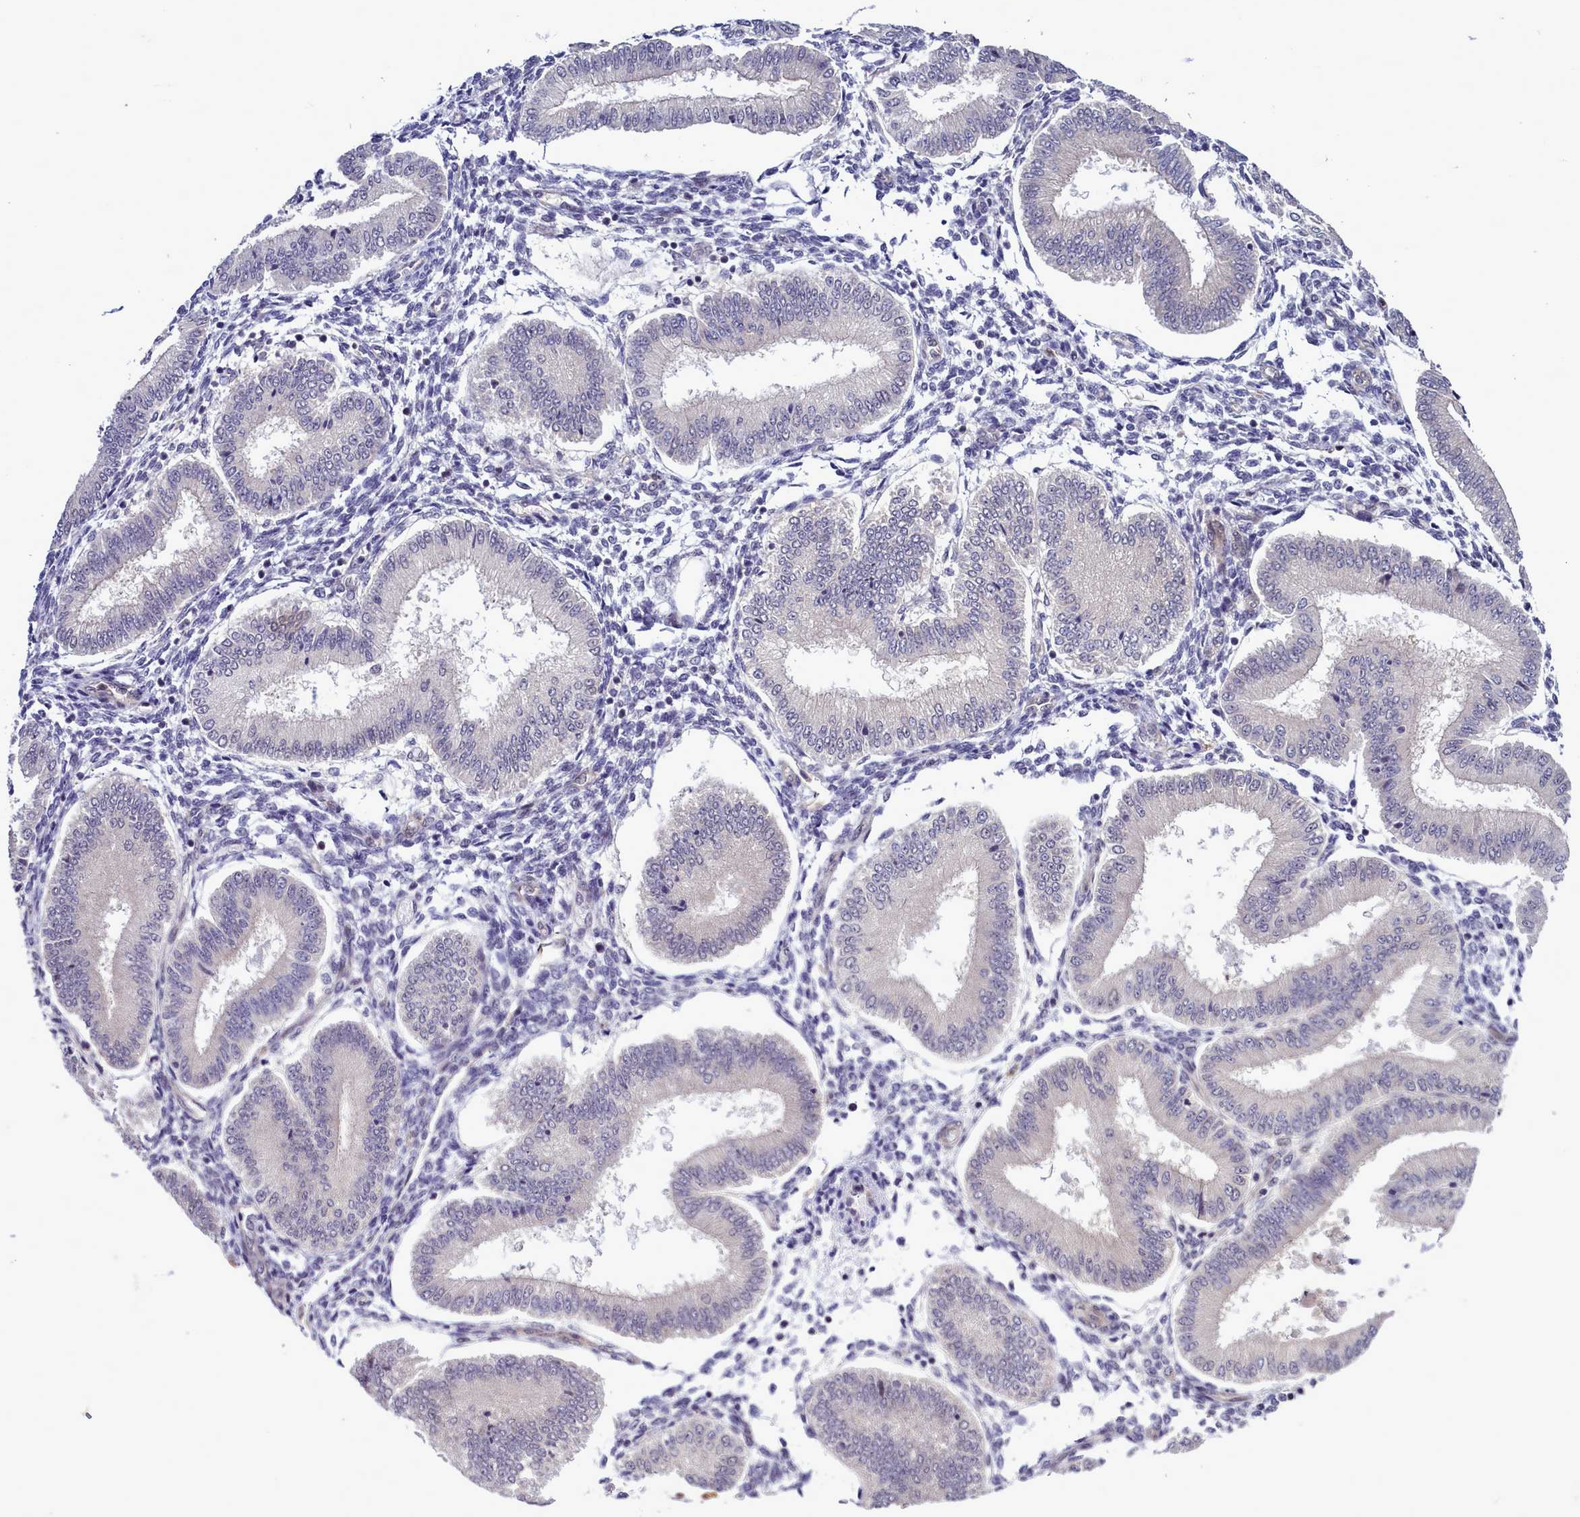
{"staining": {"intensity": "weak", "quantity": "<25%", "location": "cytoplasmic/membranous"}, "tissue": "endometrium", "cell_type": "Cells in endometrial stroma", "image_type": "normal", "snomed": [{"axis": "morphology", "description": "Normal tissue, NOS"}, {"axis": "topography", "description": "Endometrium"}], "caption": "The immunohistochemistry micrograph has no significant staining in cells in endometrial stroma of endometrium.", "gene": "BCAR1", "patient": {"sex": "female", "age": 39}}